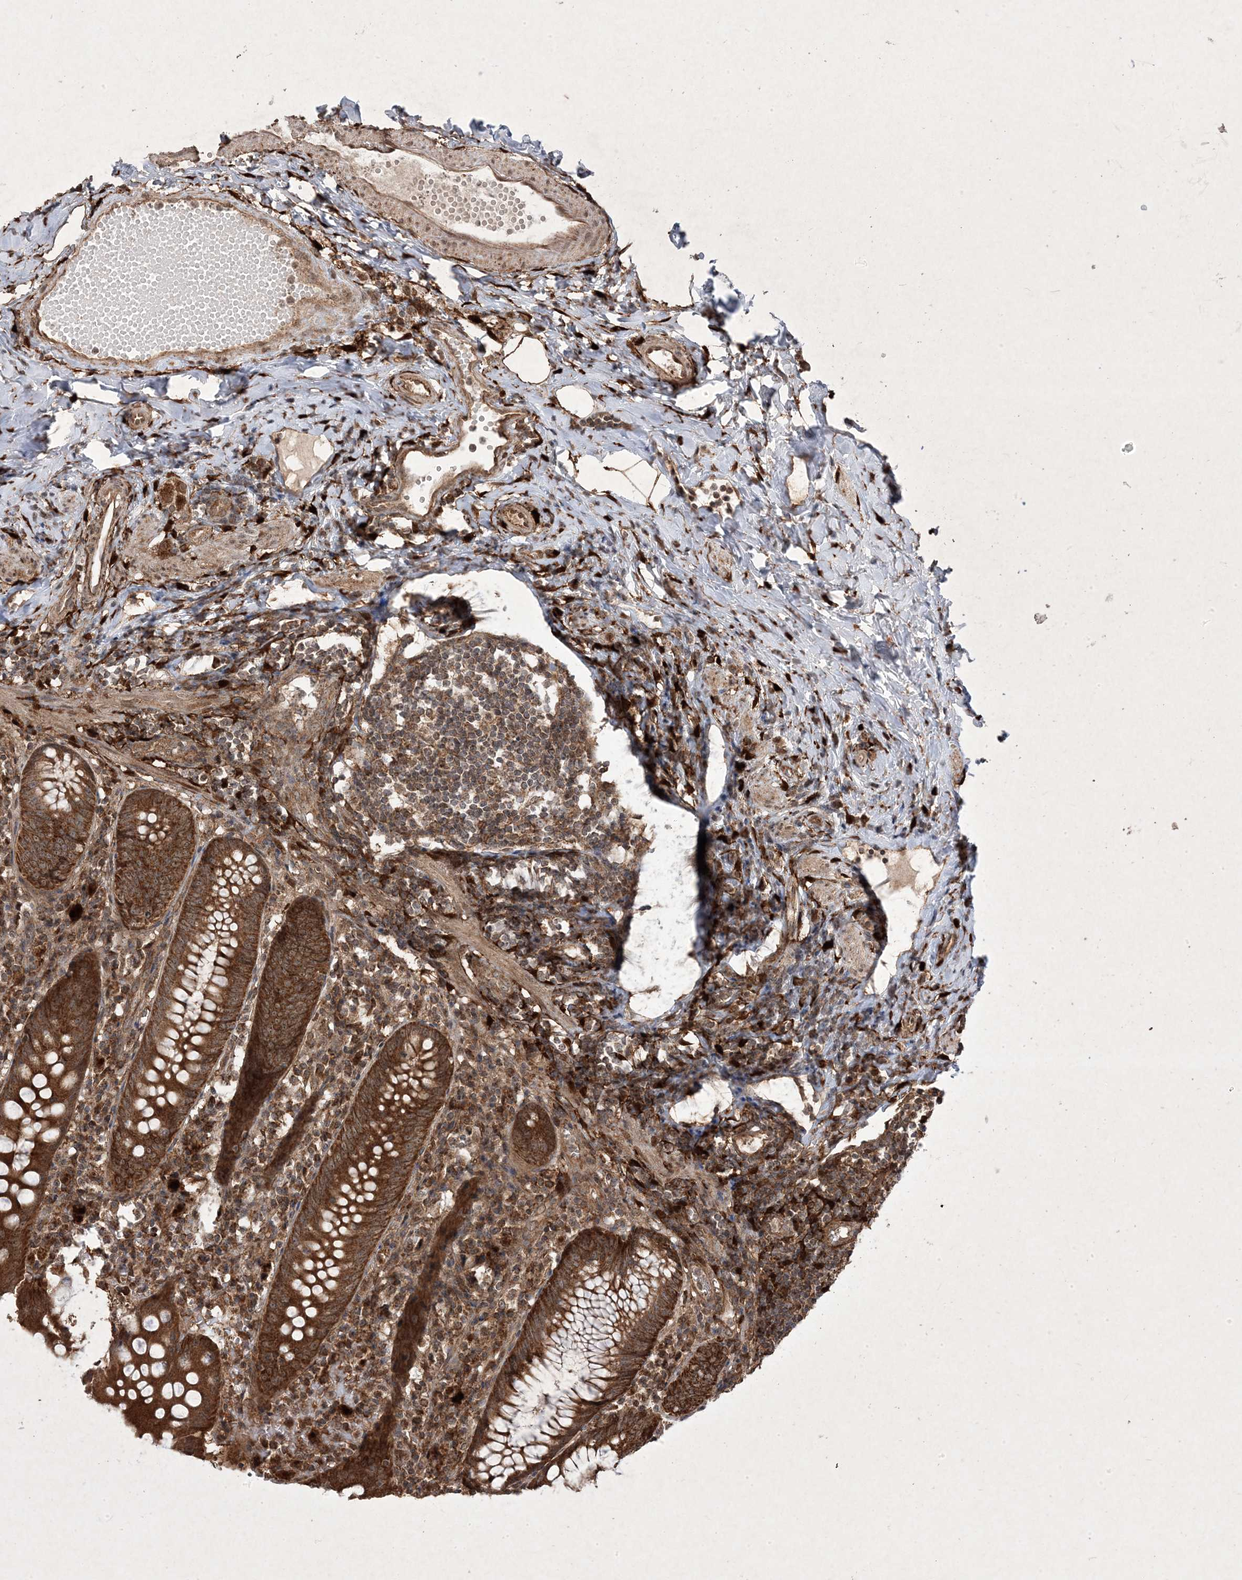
{"staining": {"intensity": "strong", "quantity": ">75%", "location": "cytoplasmic/membranous,nuclear"}, "tissue": "appendix", "cell_type": "Glandular cells", "image_type": "normal", "snomed": [{"axis": "morphology", "description": "Normal tissue, NOS"}, {"axis": "topography", "description": "Appendix"}], "caption": "Protein positivity by IHC demonstrates strong cytoplasmic/membranous,nuclear staining in approximately >75% of glandular cells in normal appendix.", "gene": "PLEKHM2", "patient": {"sex": "female", "age": 54}}